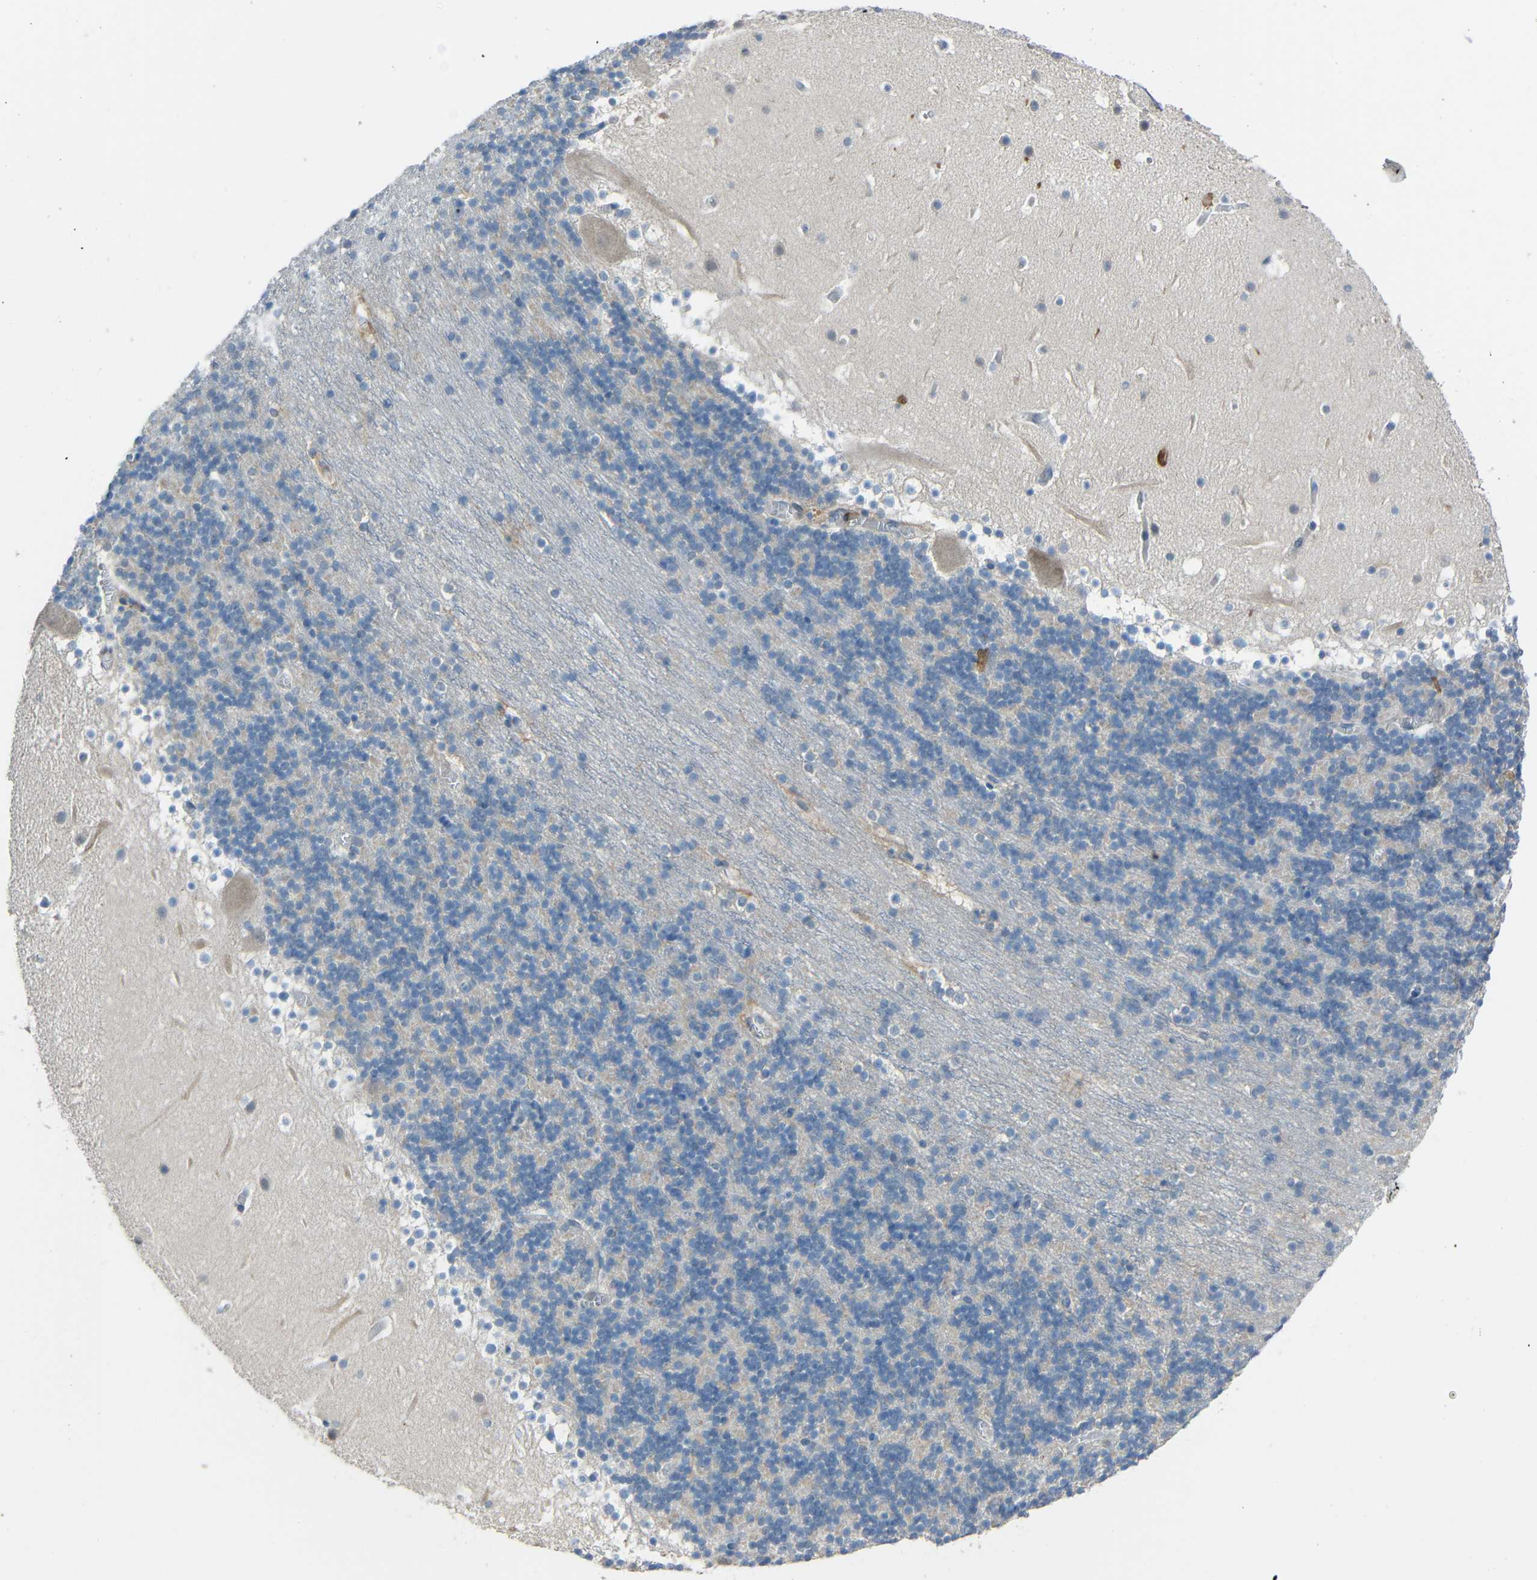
{"staining": {"intensity": "negative", "quantity": "none", "location": "none"}, "tissue": "cerebellum", "cell_type": "Cells in granular layer", "image_type": "normal", "snomed": [{"axis": "morphology", "description": "Normal tissue, NOS"}, {"axis": "topography", "description": "Cerebellum"}], "caption": "Immunohistochemistry (IHC) photomicrograph of unremarkable cerebellum stained for a protein (brown), which displays no expression in cells in granular layer. (DAB (3,3'-diaminobenzidine) immunohistochemistry (IHC) visualized using brightfield microscopy, high magnification).", "gene": "STBD1", "patient": {"sex": "male", "age": 45}}